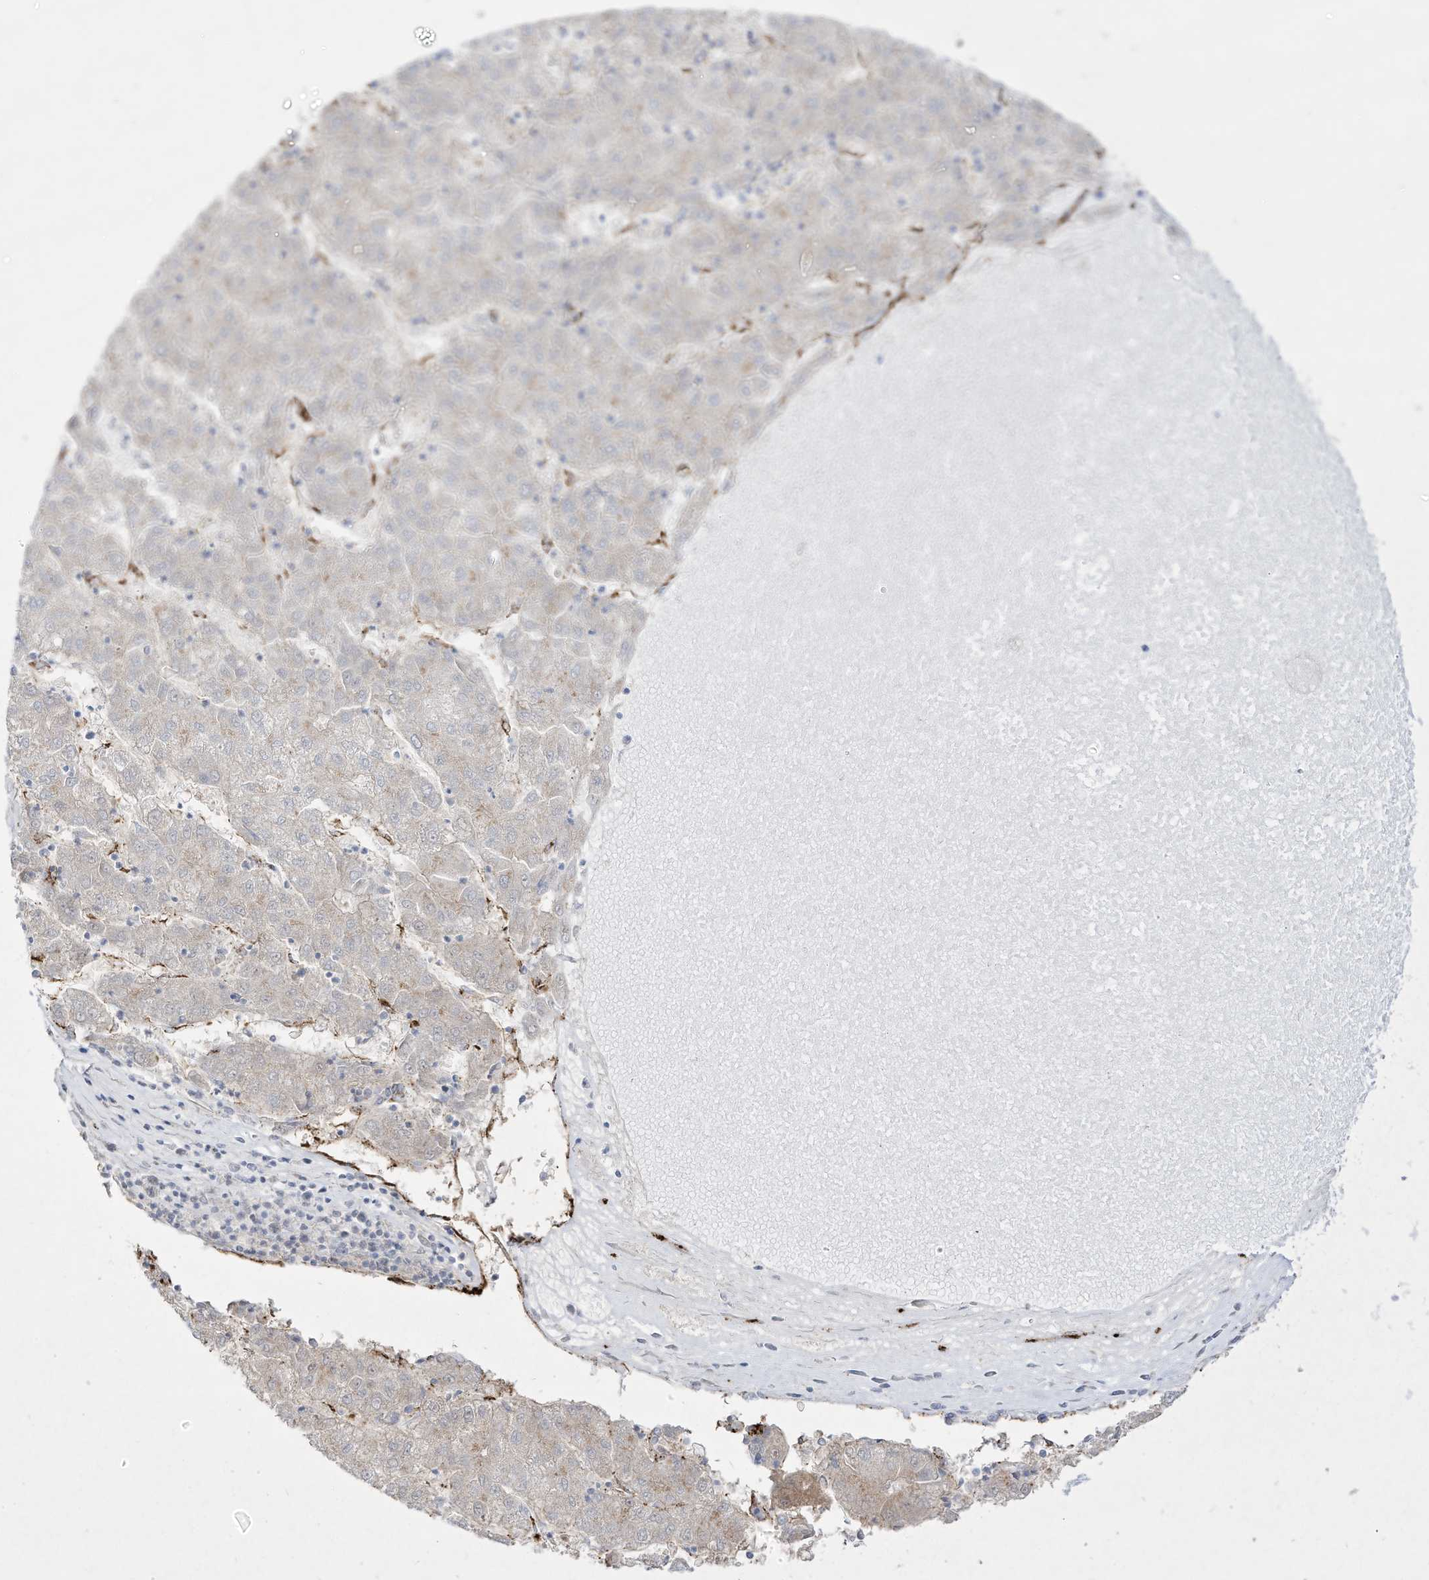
{"staining": {"intensity": "negative", "quantity": "none", "location": "none"}, "tissue": "liver cancer", "cell_type": "Tumor cells", "image_type": "cancer", "snomed": [{"axis": "morphology", "description": "Carcinoma, Hepatocellular, NOS"}, {"axis": "topography", "description": "Liver"}], "caption": "DAB immunohistochemical staining of hepatocellular carcinoma (liver) exhibits no significant positivity in tumor cells.", "gene": "ZGRF1", "patient": {"sex": "male", "age": 72}}